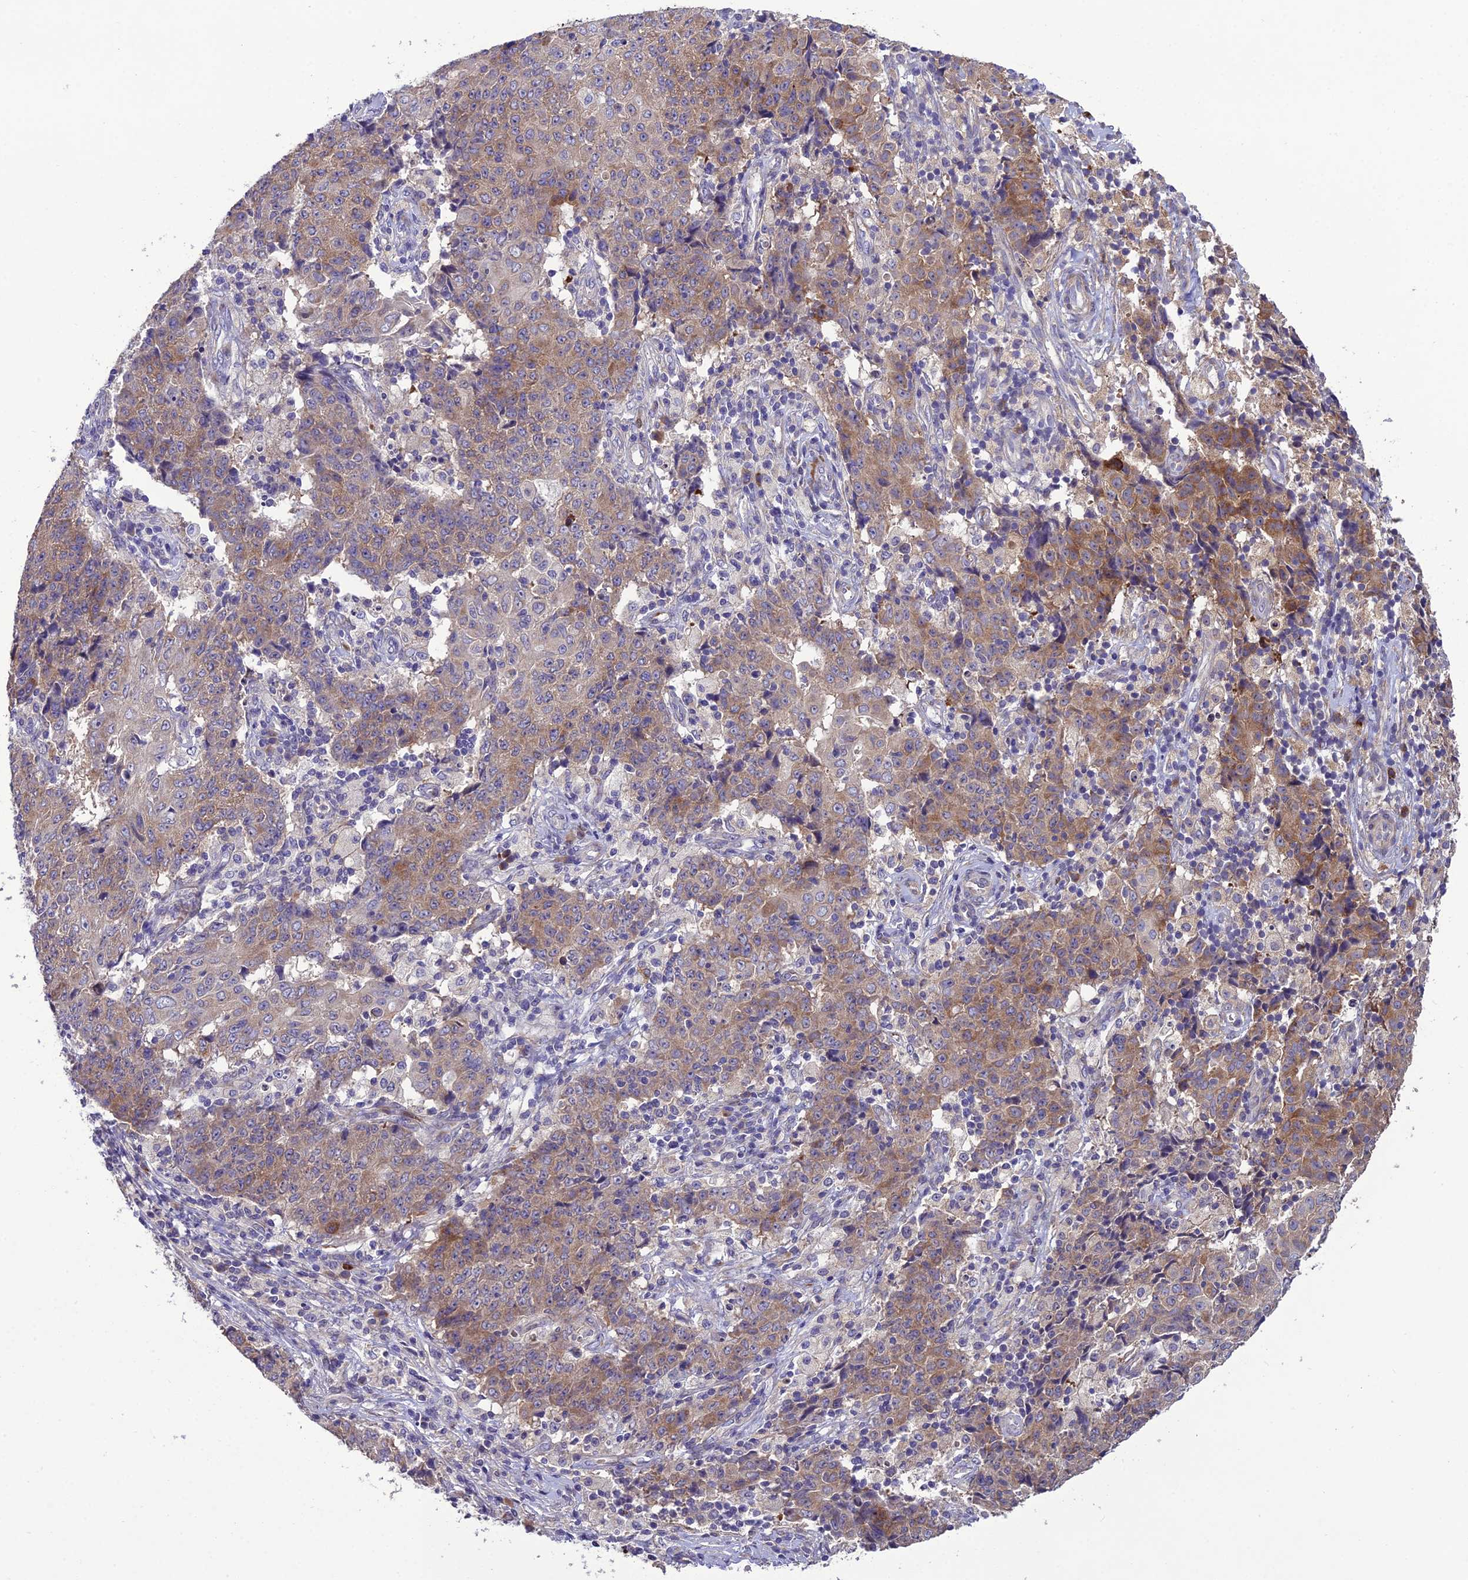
{"staining": {"intensity": "moderate", "quantity": "25%-75%", "location": "cytoplasmic/membranous"}, "tissue": "ovarian cancer", "cell_type": "Tumor cells", "image_type": "cancer", "snomed": [{"axis": "morphology", "description": "Carcinoma, endometroid"}, {"axis": "topography", "description": "Ovary"}], "caption": "Ovarian cancer (endometroid carcinoma) stained for a protein reveals moderate cytoplasmic/membranous positivity in tumor cells.", "gene": "CENPL", "patient": {"sex": "female", "age": 42}}